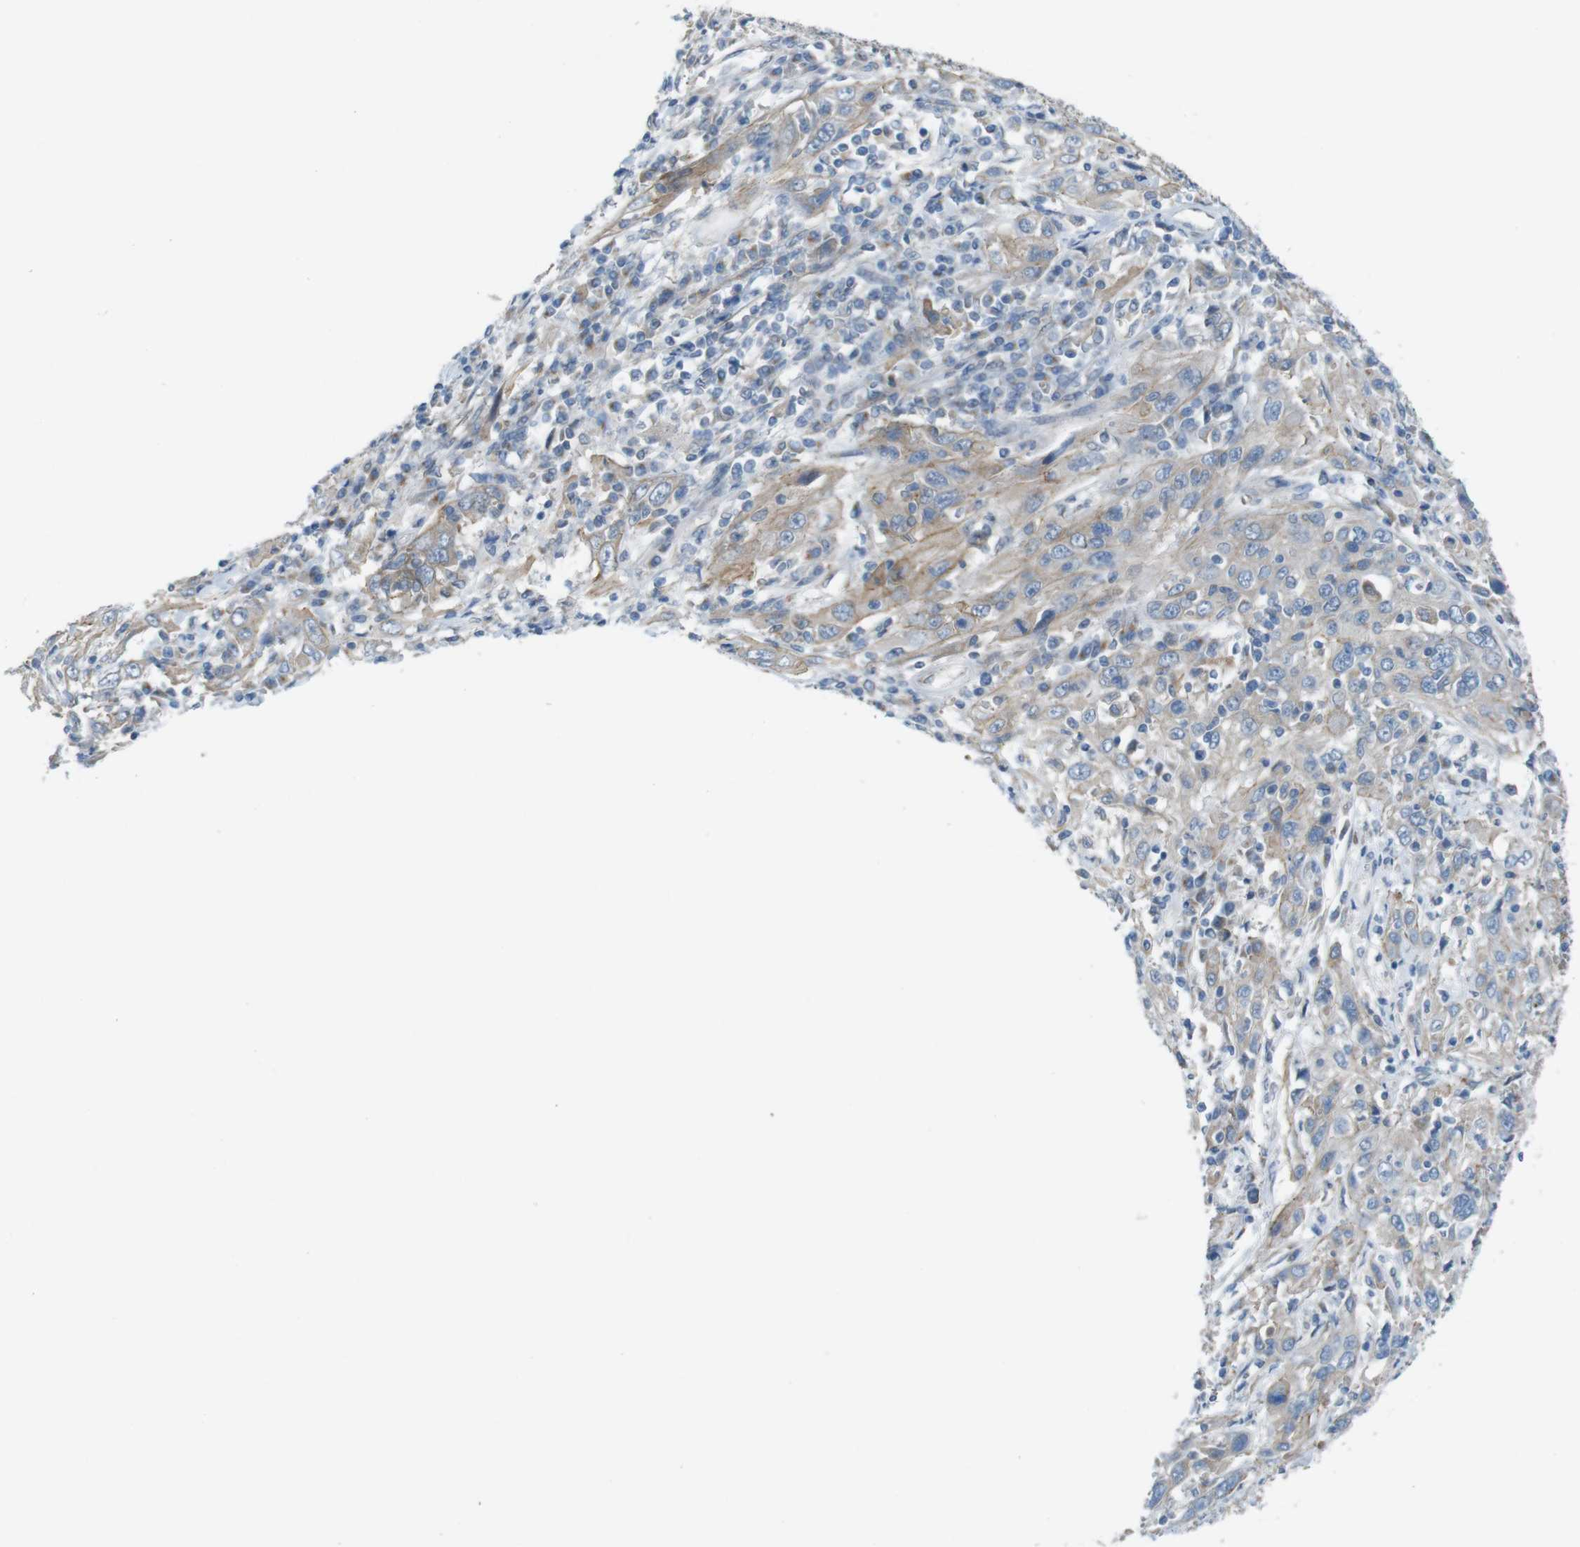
{"staining": {"intensity": "weak", "quantity": ">75%", "location": "cytoplasmic/membranous"}, "tissue": "cervical cancer", "cell_type": "Tumor cells", "image_type": "cancer", "snomed": [{"axis": "morphology", "description": "Squamous cell carcinoma, NOS"}, {"axis": "topography", "description": "Cervix"}], "caption": "IHC (DAB) staining of human cervical cancer reveals weak cytoplasmic/membranous protein staining in about >75% of tumor cells.", "gene": "SKI", "patient": {"sex": "female", "age": 46}}